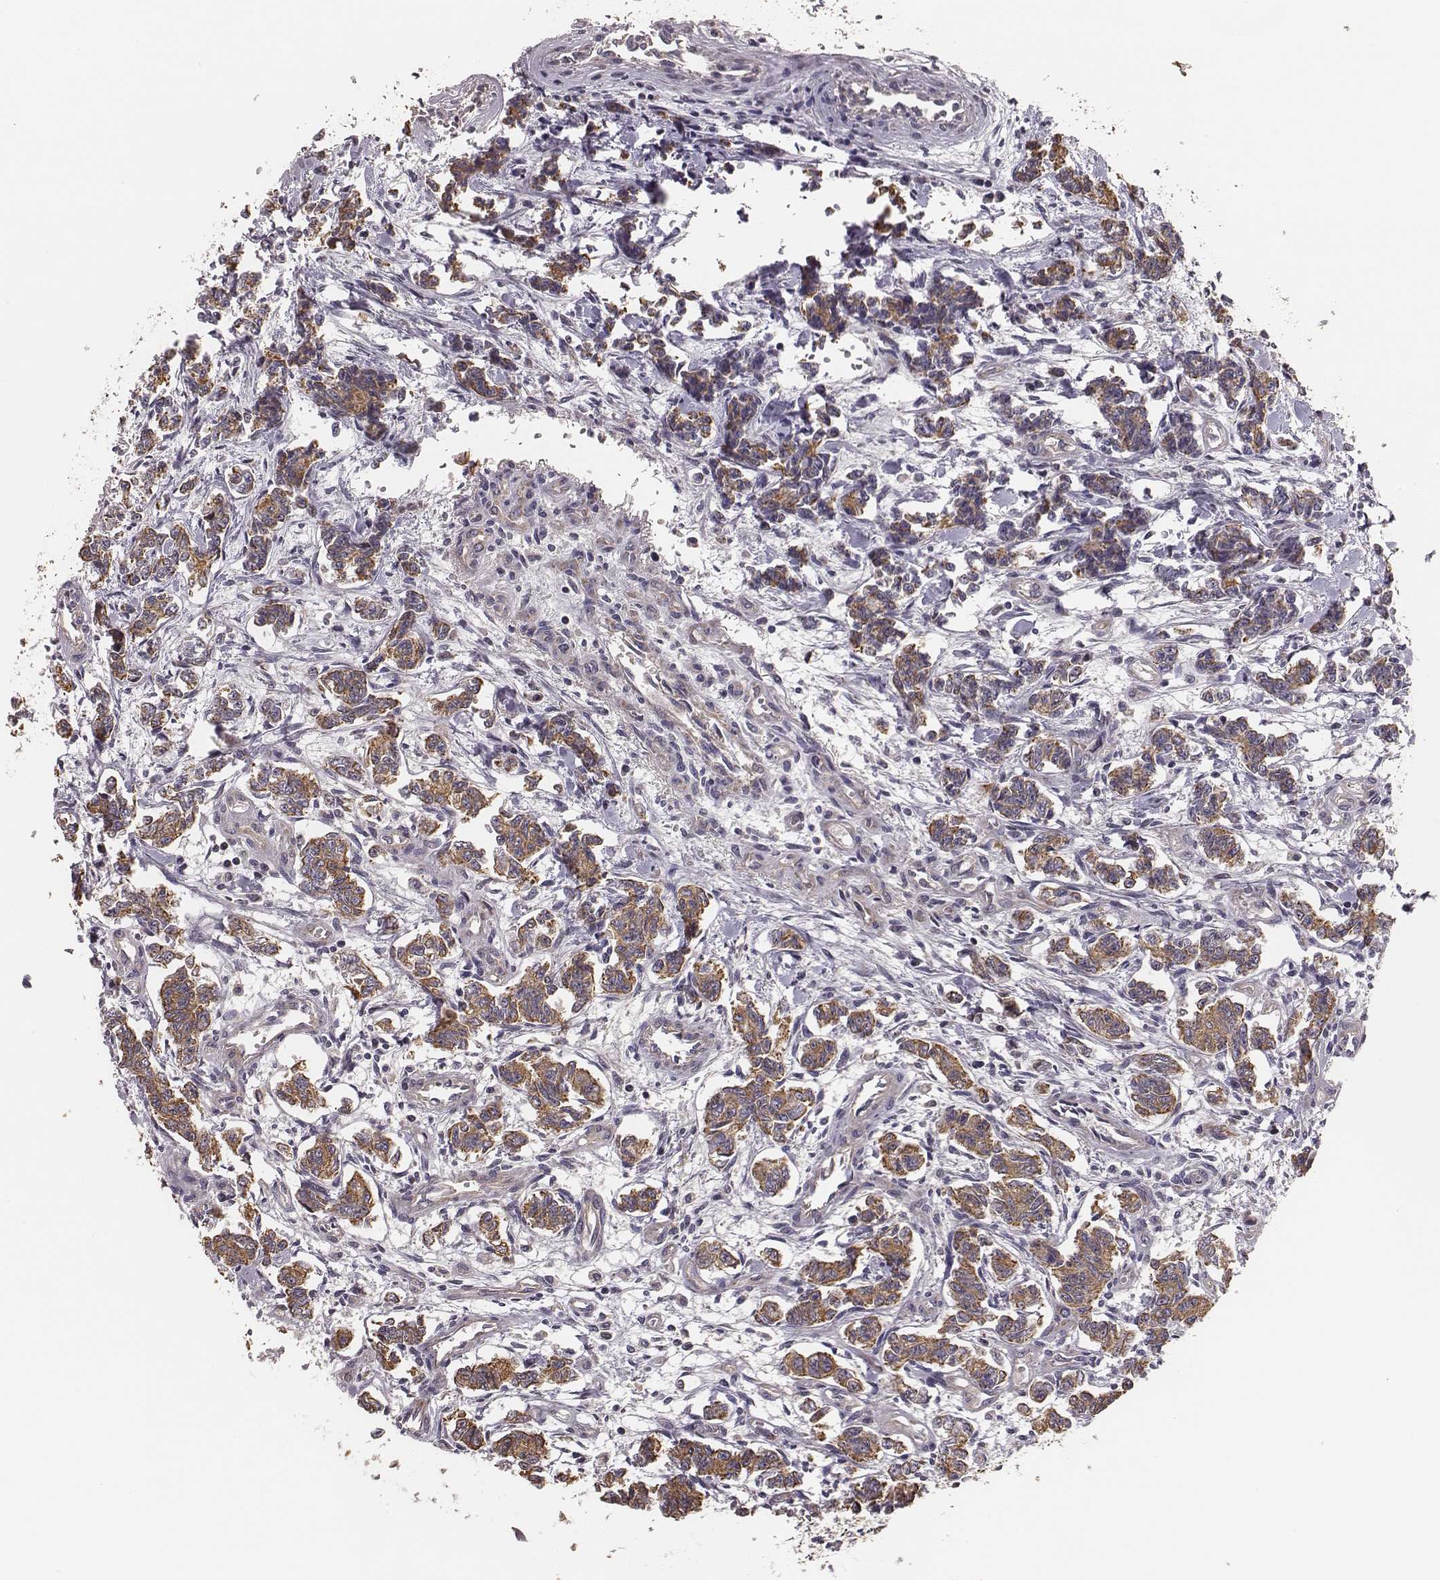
{"staining": {"intensity": "moderate", "quantity": ">75%", "location": "cytoplasmic/membranous"}, "tissue": "carcinoid", "cell_type": "Tumor cells", "image_type": "cancer", "snomed": [{"axis": "morphology", "description": "Carcinoid, malignant, NOS"}, {"axis": "topography", "description": "Kidney"}], "caption": "Tumor cells exhibit moderate cytoplasmic/membranous expression in about >75% of cells in carcinoid. (DAB (3,3'-diaminobenzidine) = brown stain, brightfield microscopy at high magnification).", "gene": "HAVCR1", "patient": {"sex": "female", "age": 41}}